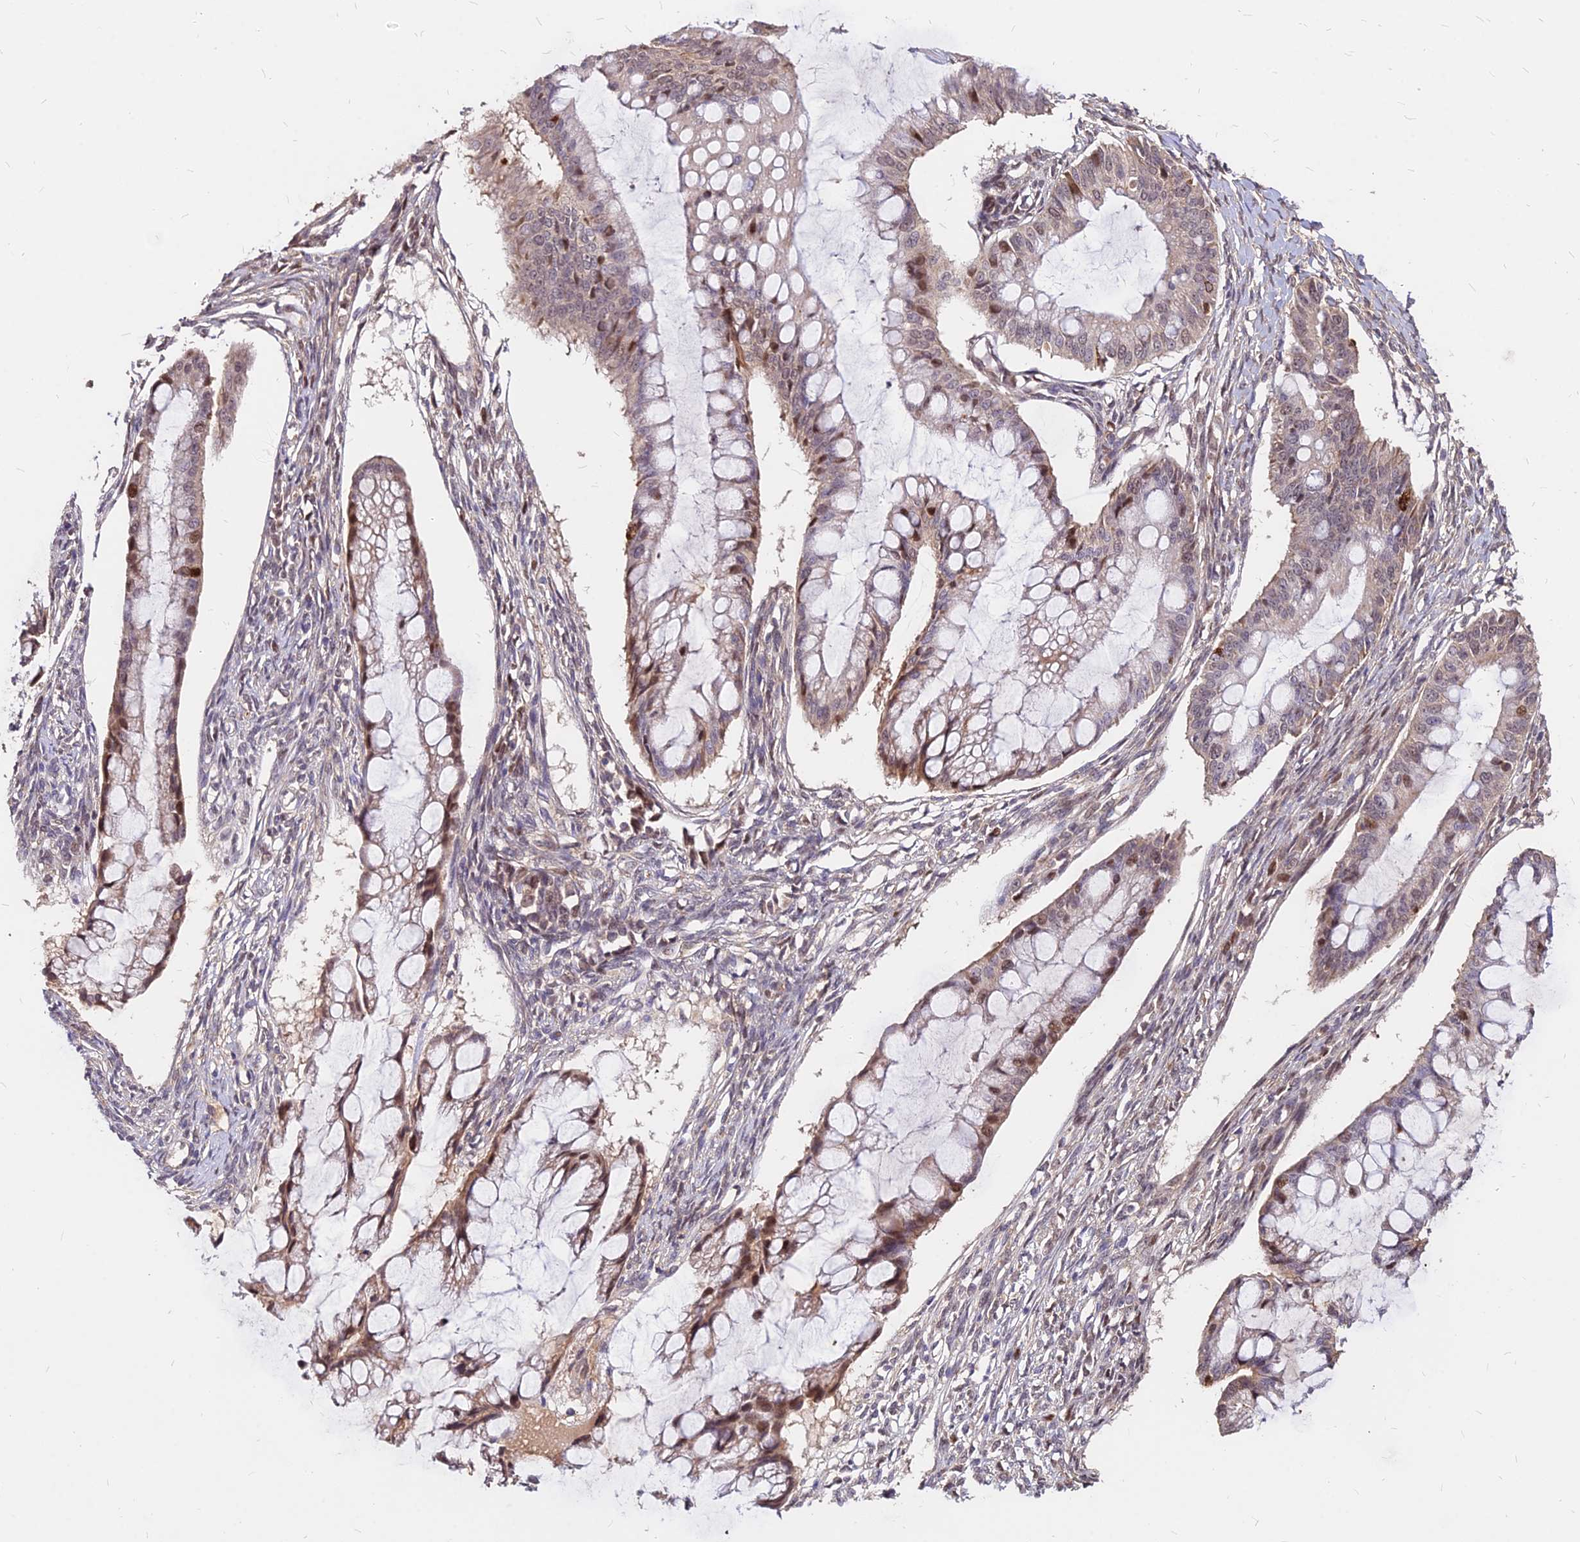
{"staining": {"intensity": "moderate", "quantity": "25%-75%", "location": "cytoplasmic/membranous,nuclear"}, "tissue": "ovarian cancer", "cell_type": "Tumor cells", "image_type": "cancer", "snomed": [{"axis": "morphology", "description": "Cystadenocarcinoma, mucinous, NOS"}, {"axis": "topography", "description": "Ovary"}], "caption": "Moderate cytoplasmic/membranous and nuclear staining for a protein is present in approximately 25%-75% of tumor cells of mucinous cystadenocarcinoma (ovarian) using immunohistochemistry (IHC).", "gene": "C11orf68", "patient": {"sex": "female", "age": 73}}